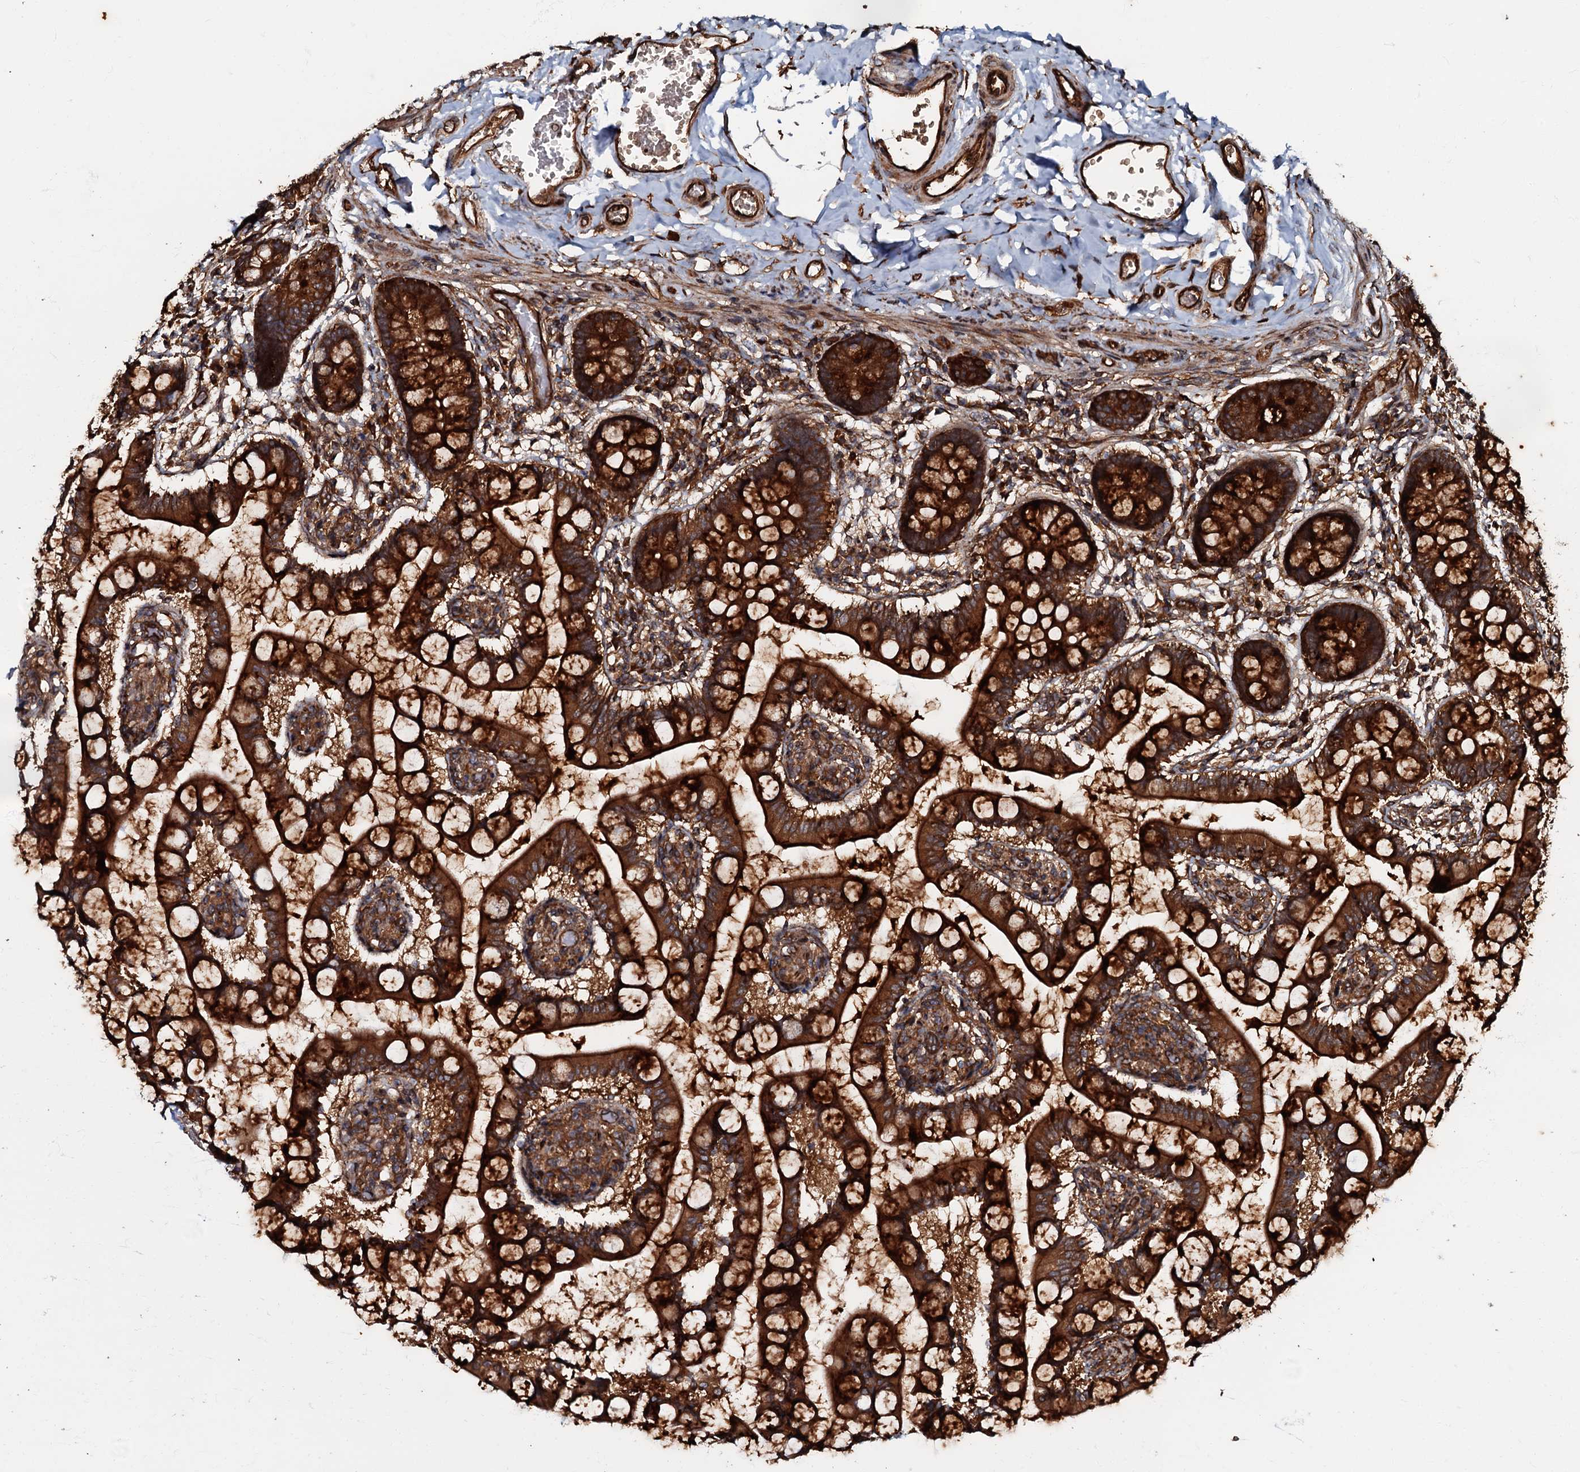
{"staining": {"intensity": "strong", "quantity": ">75%", "location": "cytoplasmic/membranous"}, "tissue": "small intestine", "cell_type": "Glandular cells", "image_type": "normal", "snomed": [{"axis": "morphology", "description": "Normal tissue, NOS"}, {"axis": "topography", "description": "Small intestine"}], "caption": "A high amount of strong cytoplasmic/membranous positivity is appreciated in approximately >75% of glandular cells in benign small intestine.", "gene": "BLOC1S6", "patient": {"sex": "male", "age": 52}}